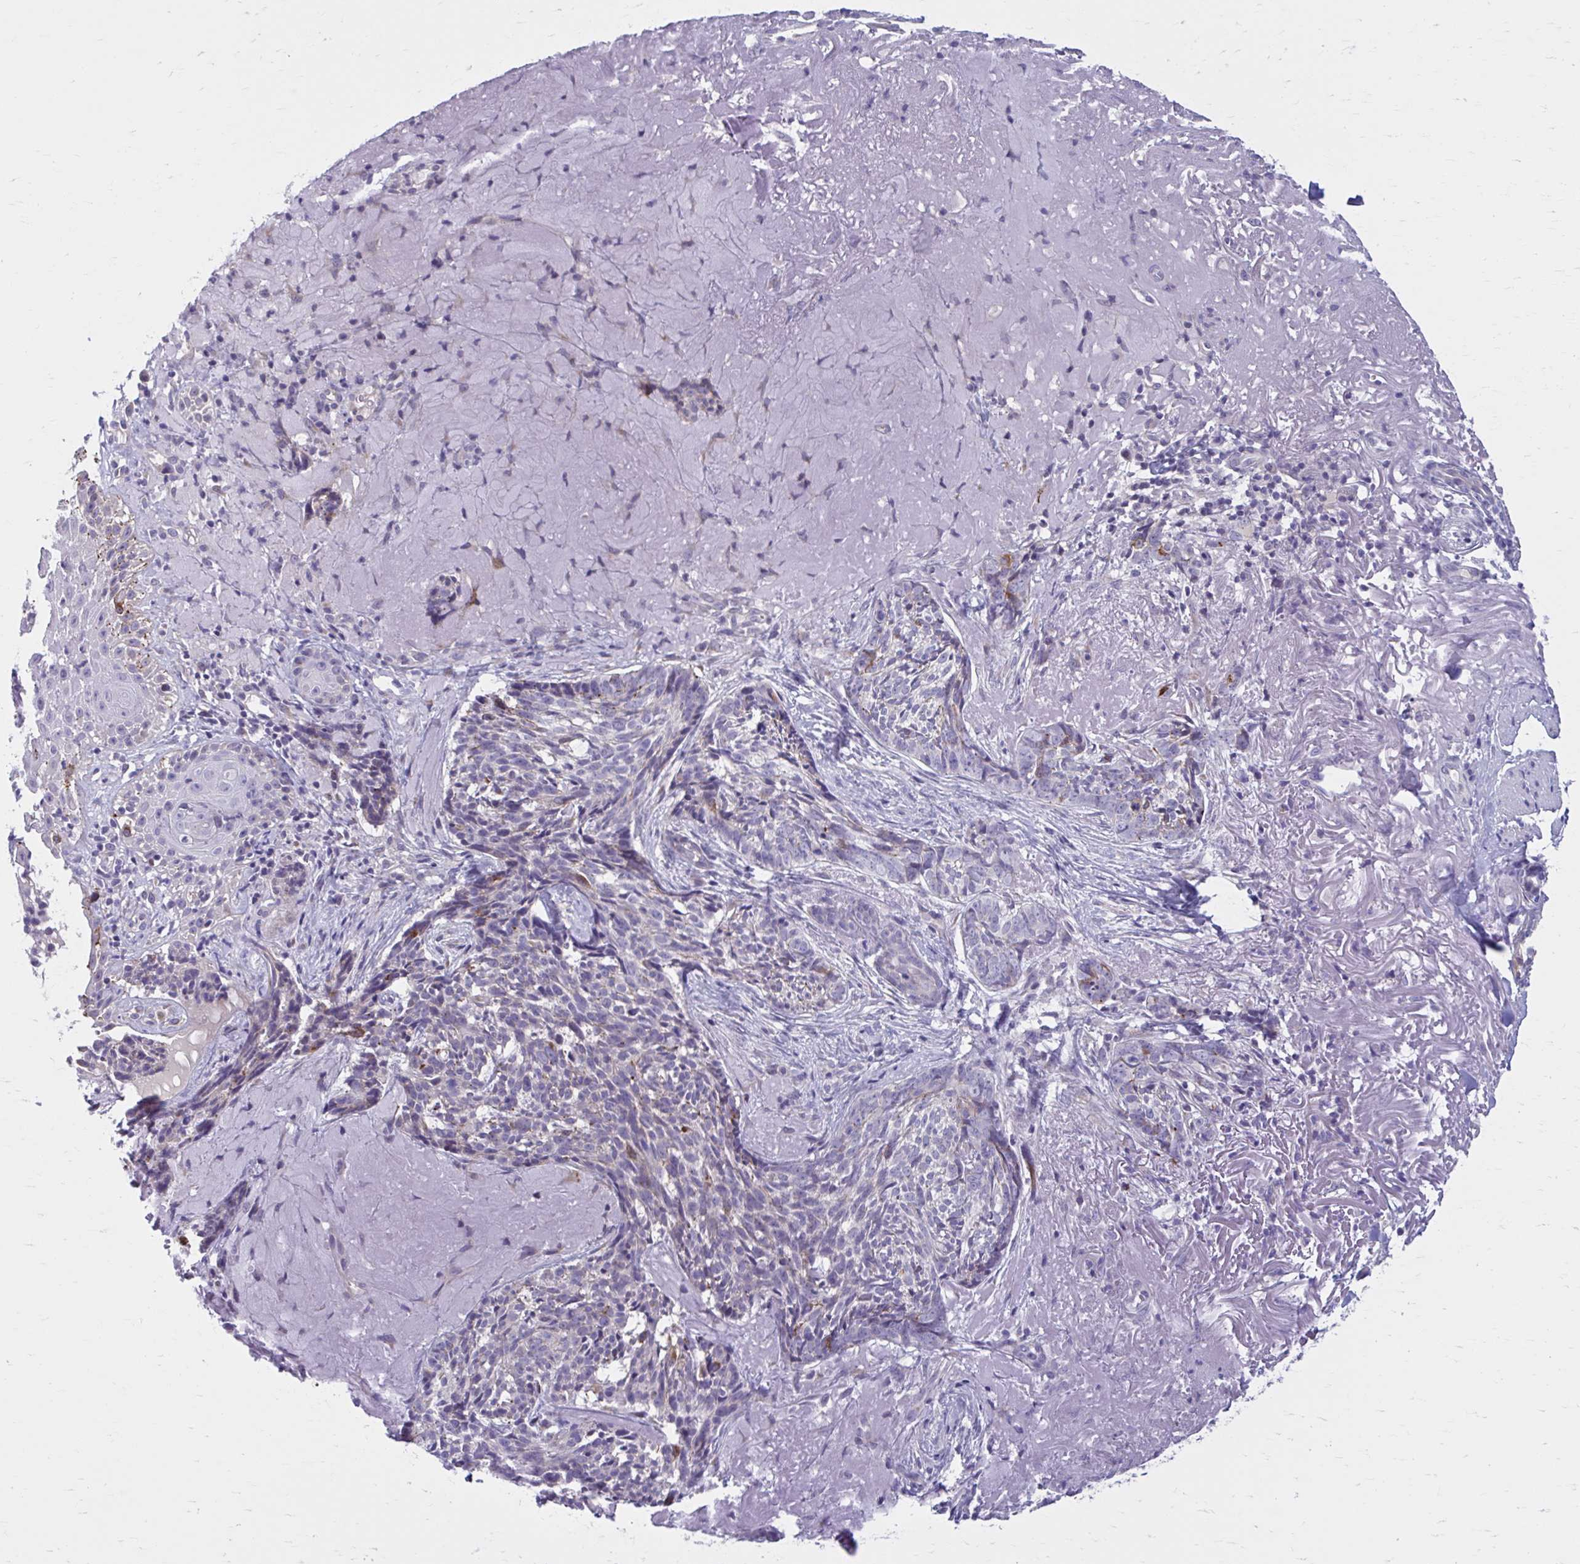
{"staining": {"intensity": "weak", "quantity": "25%-75%", "location": "cytoplasmic/membranous"}, "tissue": "skin cancer", "cell_type": "Tumor cells", "image_type": "cancer", "snomed": [{"axis": "morphology", "description": "Basal cell carcinoma"}, {"axis": "topography", "description": "Skin"}, {"axis": "topography", "description": "Skin of face"}], "caption": "Human skin cancer (basal cell carcinoma) stained with a brown dye reveals weak cytoplasmic/membranous positive expression in about 25%-75% of tumor cells.", "gene": "CHST3", "patient": {"sex": "female", "age": 95}}